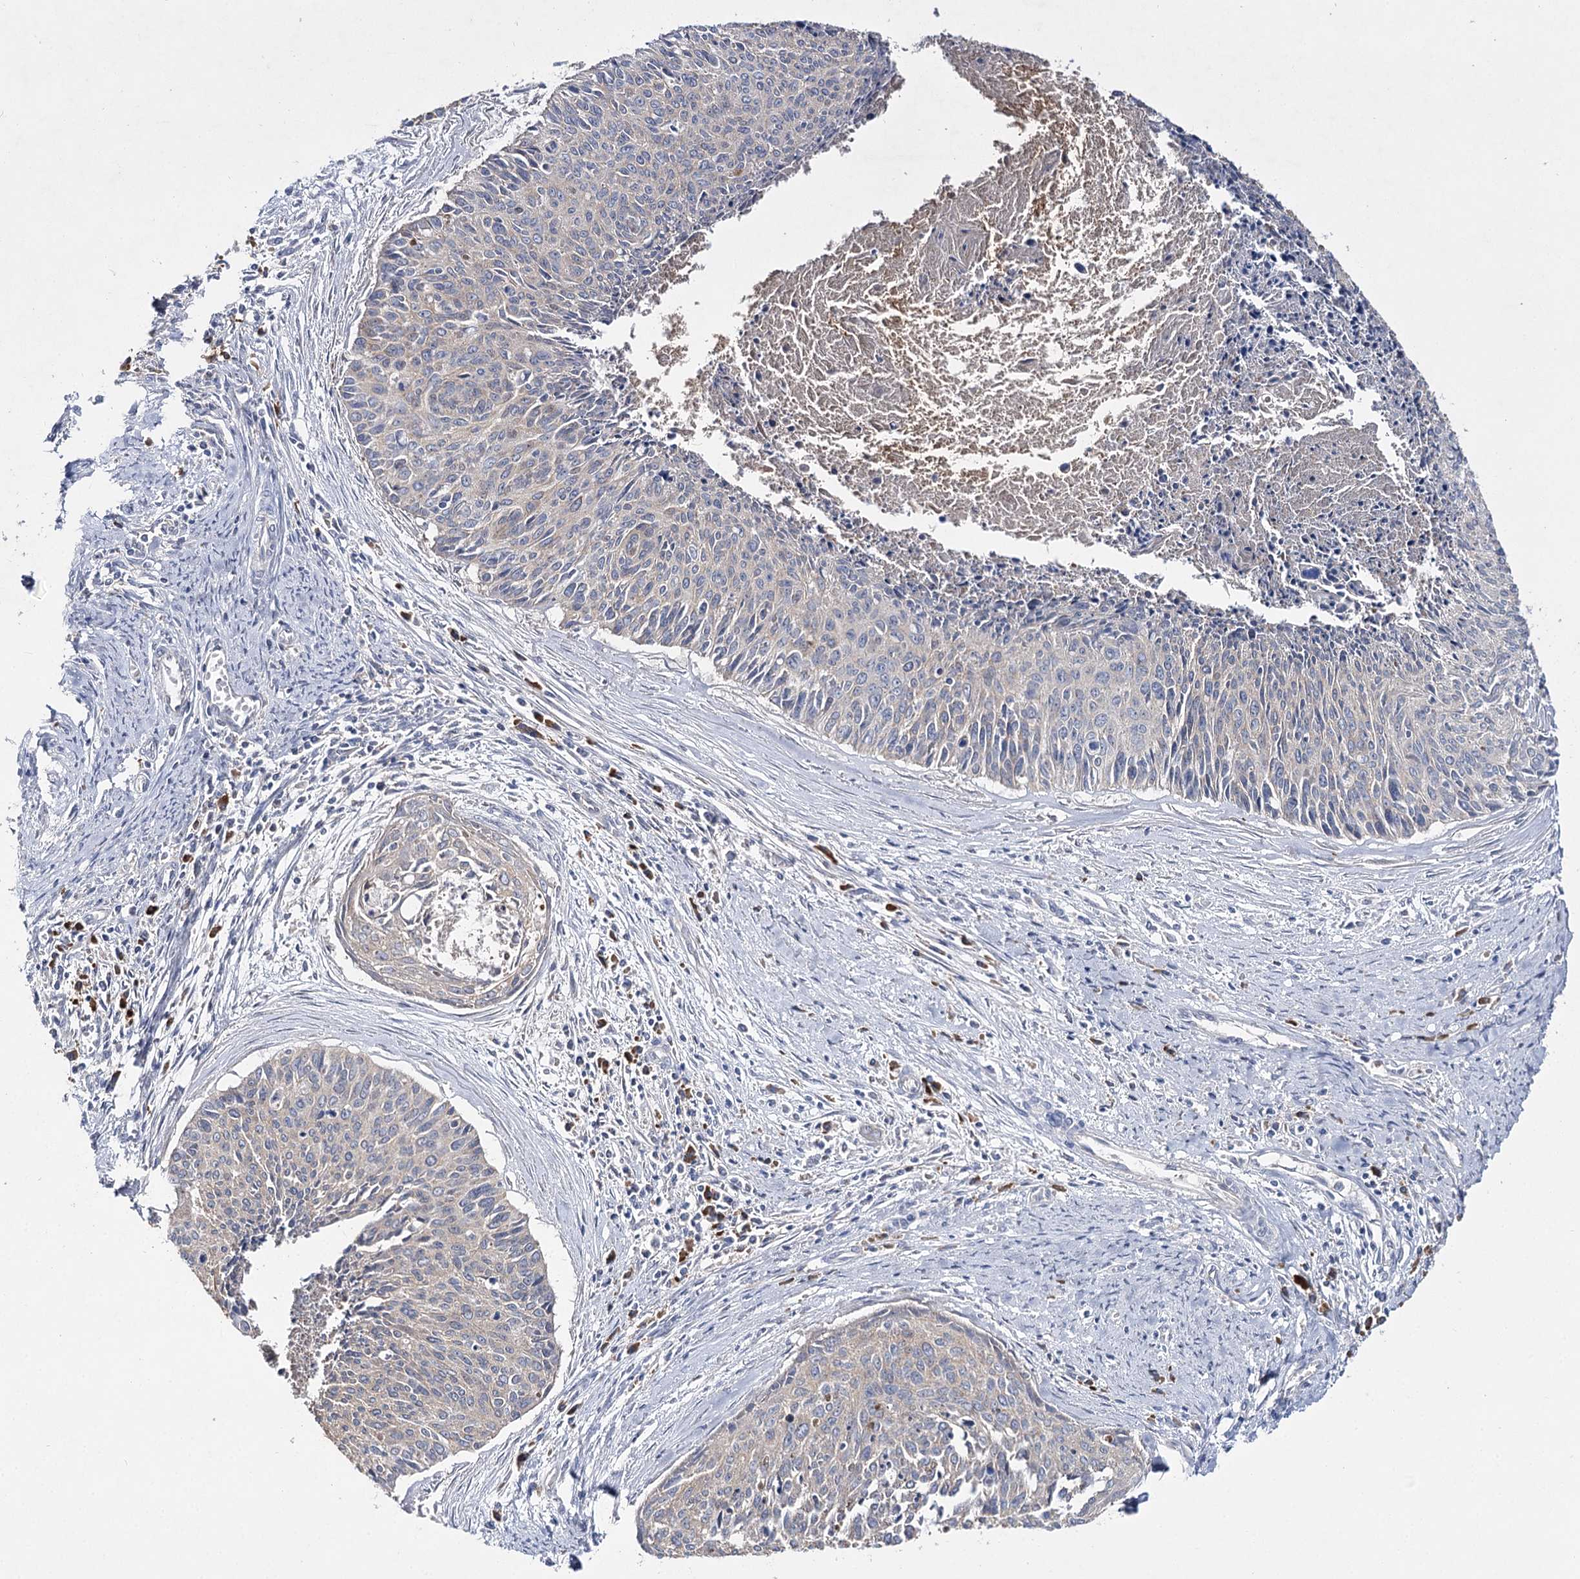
{"staining": {"intensity": "negative", "quantity": "none", "location": "none"}, "tissue": "cervical cancer", "cell_type": "Tumor cells", "image_type": "cancer", "snomed": [{"axis": "morphology", "description": "Squamous cell carcinoma, NOS"}, {"axis": "topography", "description": "Cervix"}], "caption": "Immunohistochemical staining of human cervical squamous cell carcinoma reveals no significant staining in tumor cells.", "gene": "IL1RAP", "patient": {"sex": "female", "age": 55}}